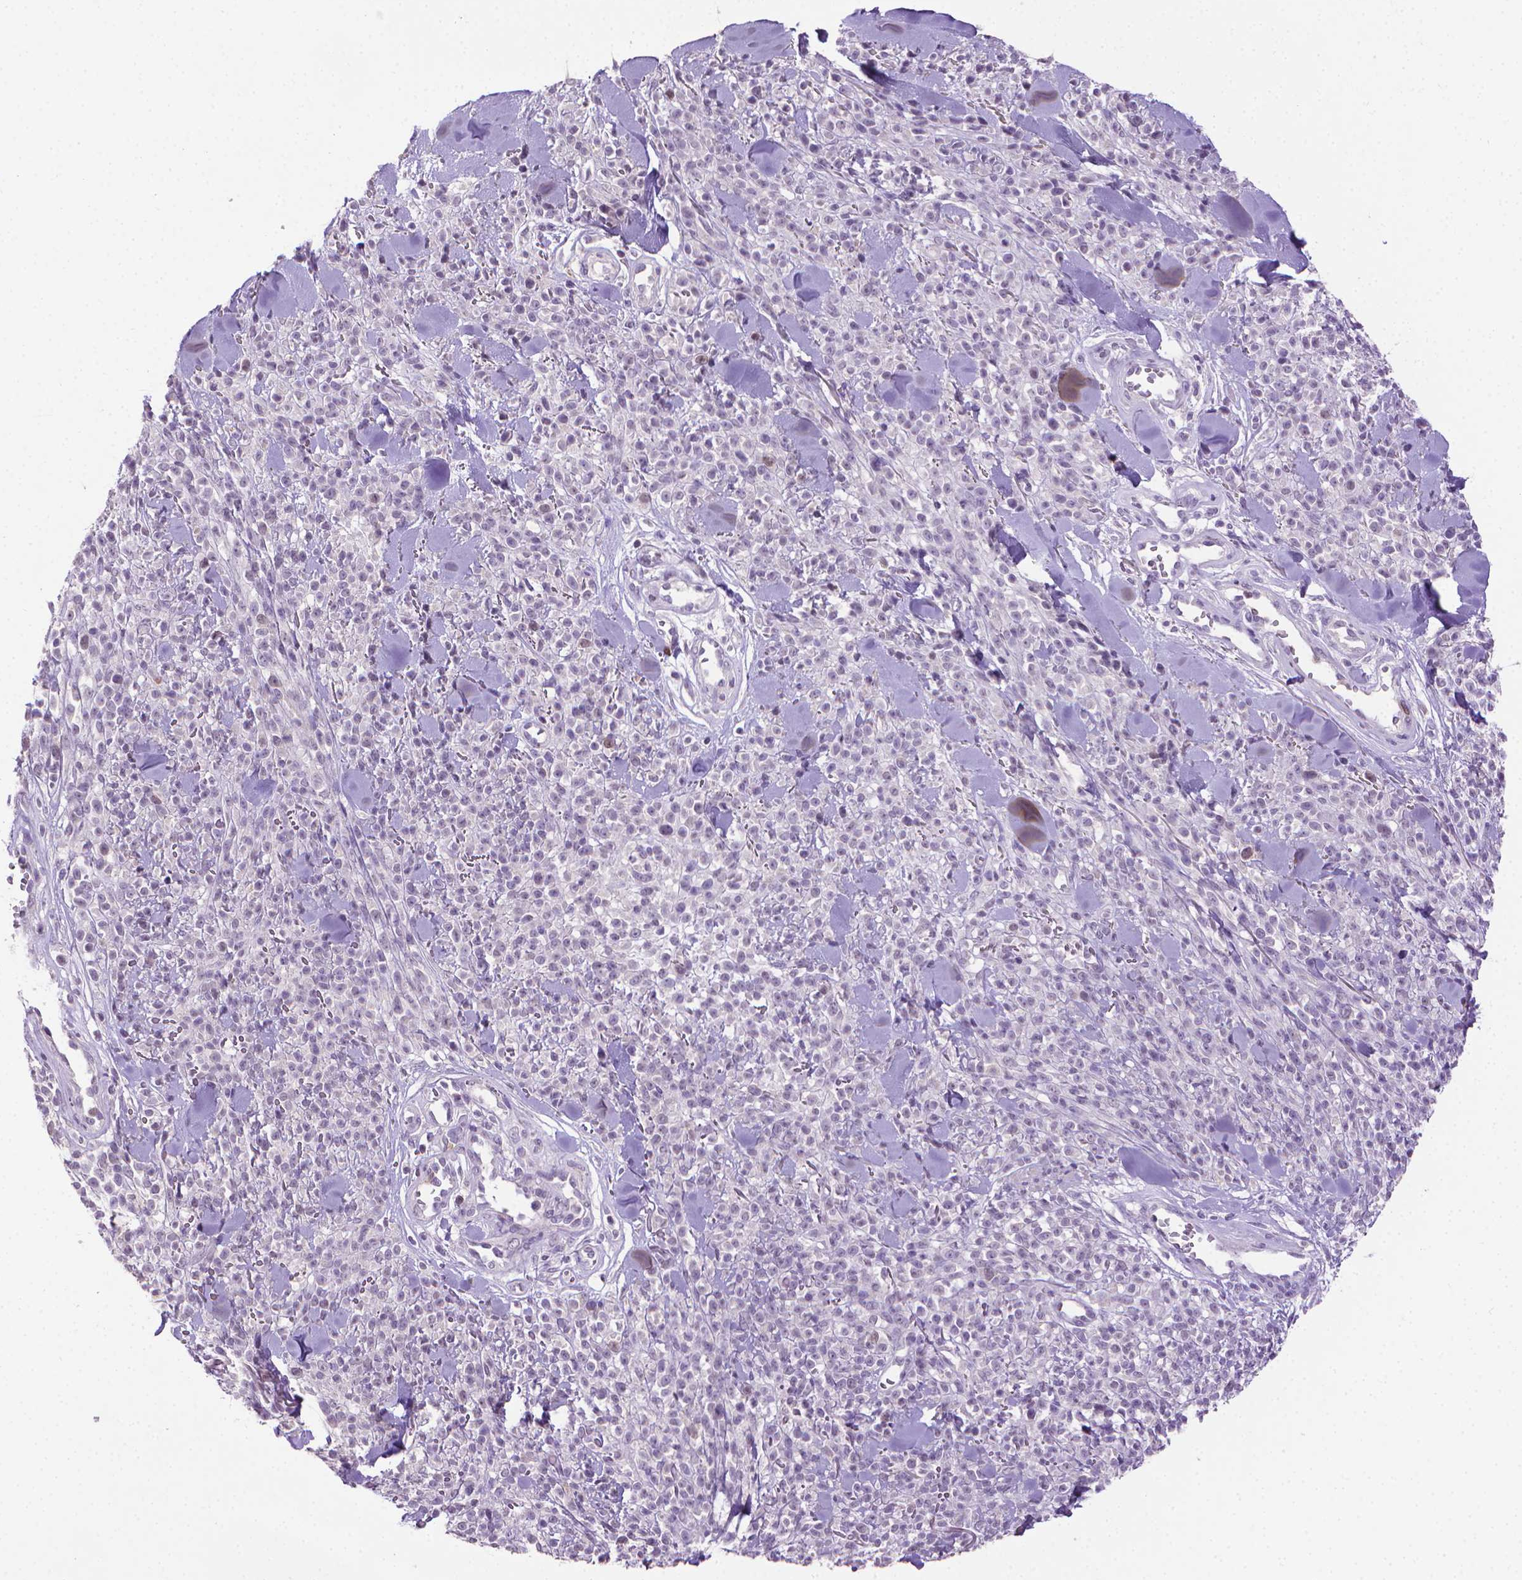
{"staining": {"intensity": "negative", "quantity": "none", "location": "none"}, "tissue": "melanoma", "cell_type": "Tumor cells", "image_type": "cancer", "snomed": [{"axis": "morphology", "description": "Malignant melanoma, NOS"}, {"axis": "topography", "description": "Skin"}, {"axis": "topography", "description": "Skin of trunk"}], "caption": "The photomicrograph displays no significant positivity in tumor cells of melanoma. (Stains: DAB (3,3'-diaminobenzidine) immunohistochemistry with hematoxylin counter stain, Microscopy: brightfield microscopy at high magnification).", "gene": "CDKN2D", "patient": {"sex": "male", "age": 74}}